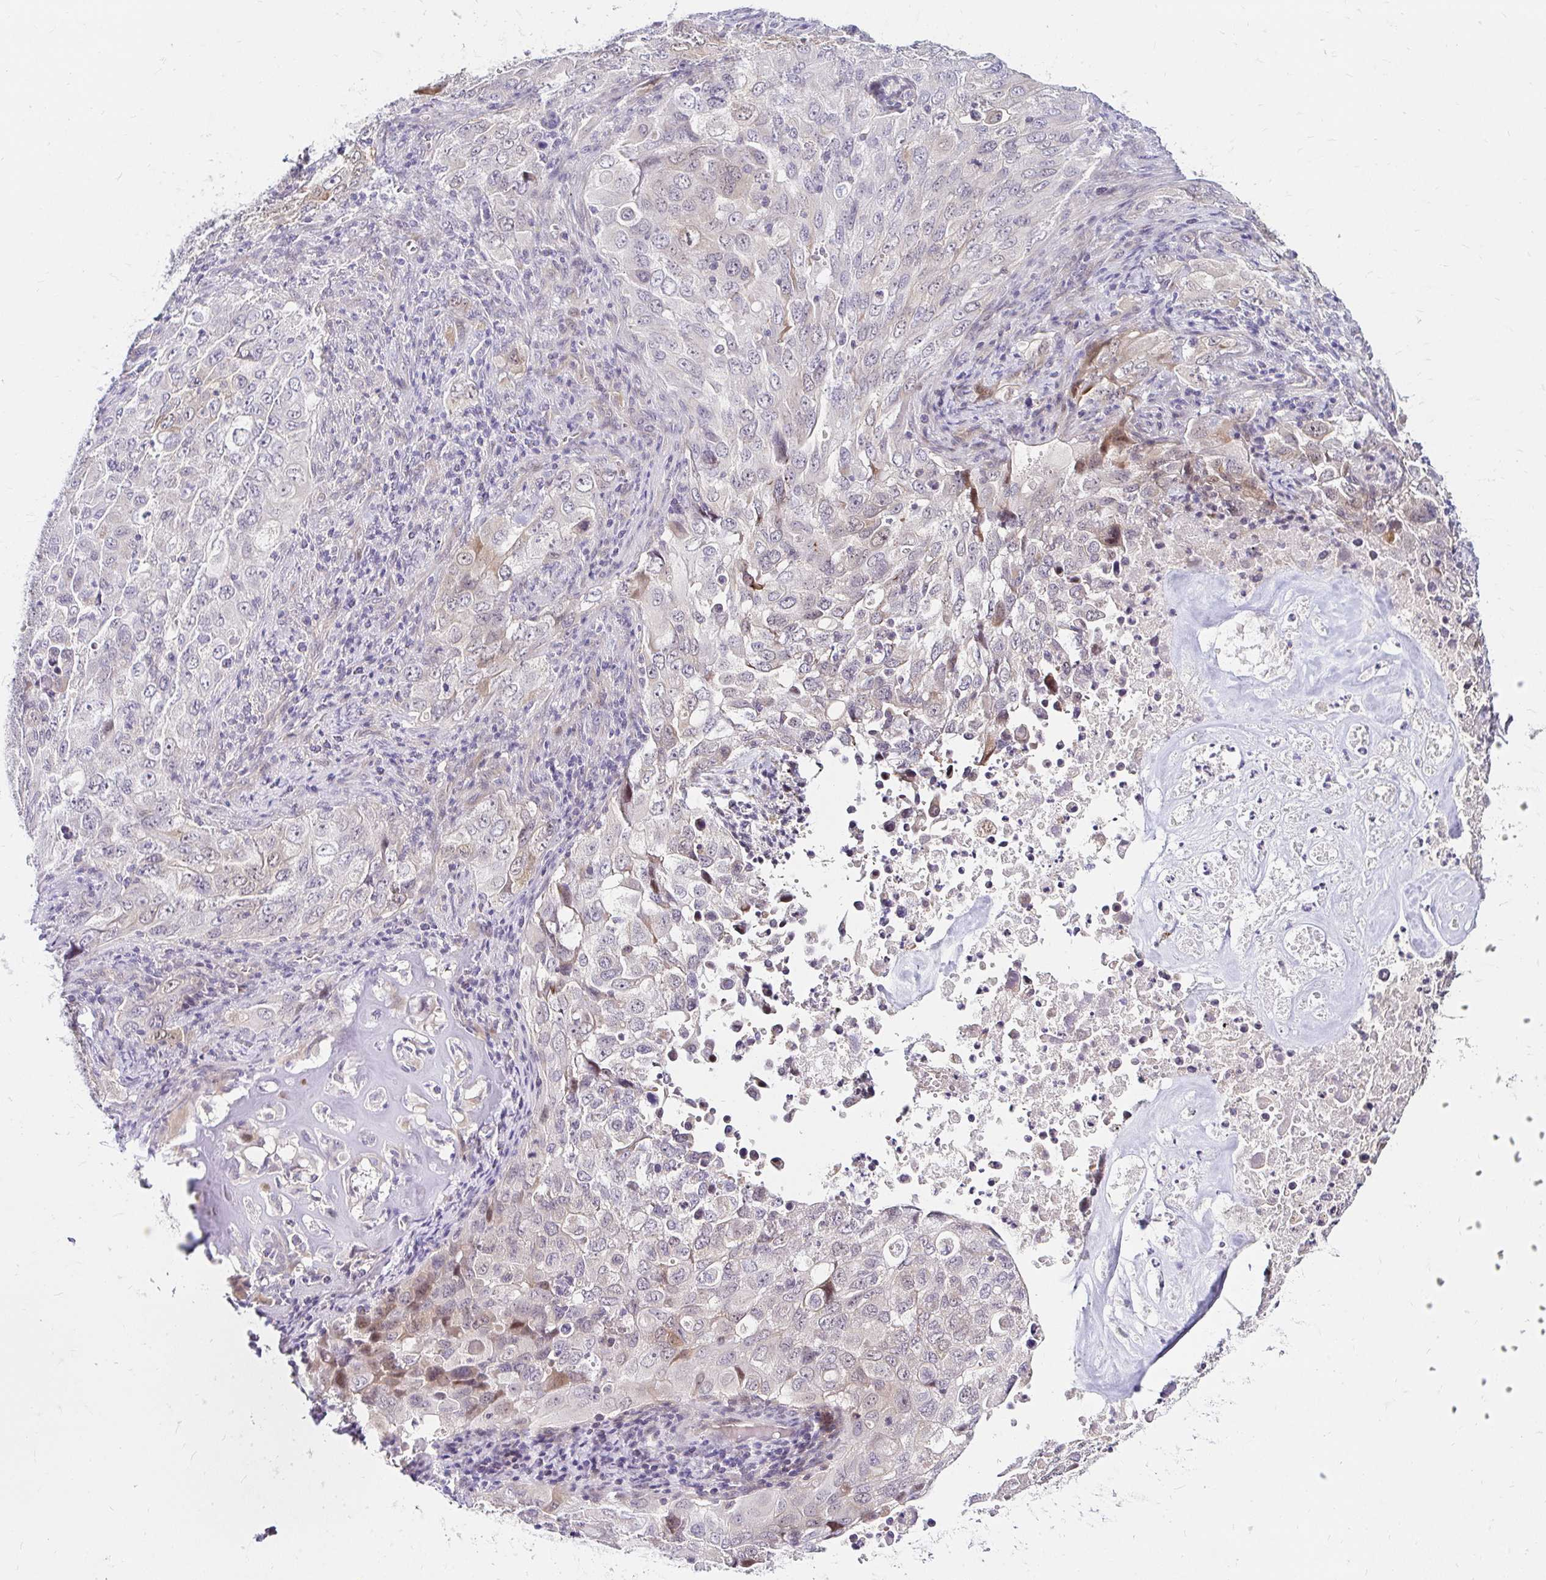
{"staining": {"intensity": "weak", "quantity": "<25%", "location": "cytoplasmic/membranous"}, "tissue": "lung cancer", "cell_type": "Tumor cells", "image_type": "cancer", "snomed": [{"axis": "morphology", "description": "Adenocarcinoma, NOS"}, {"axis": "morphology", "description": "Adenocarcinoma, metastatic, NOS"}, {"axis": "topography", "description": "Lymph node"}, {"axis": "topography", "description": "Lung"}], "caption": "This photomicrograph is of adenocarcinoma (lung) stained with immunohistochemistry (IHC) to label a protein in brown with the nuclei are counter-stained blue. There is no staining in tumor cells.", "gene": "GUCY1A1", "patient": {"sex": "female", "age": 42}}